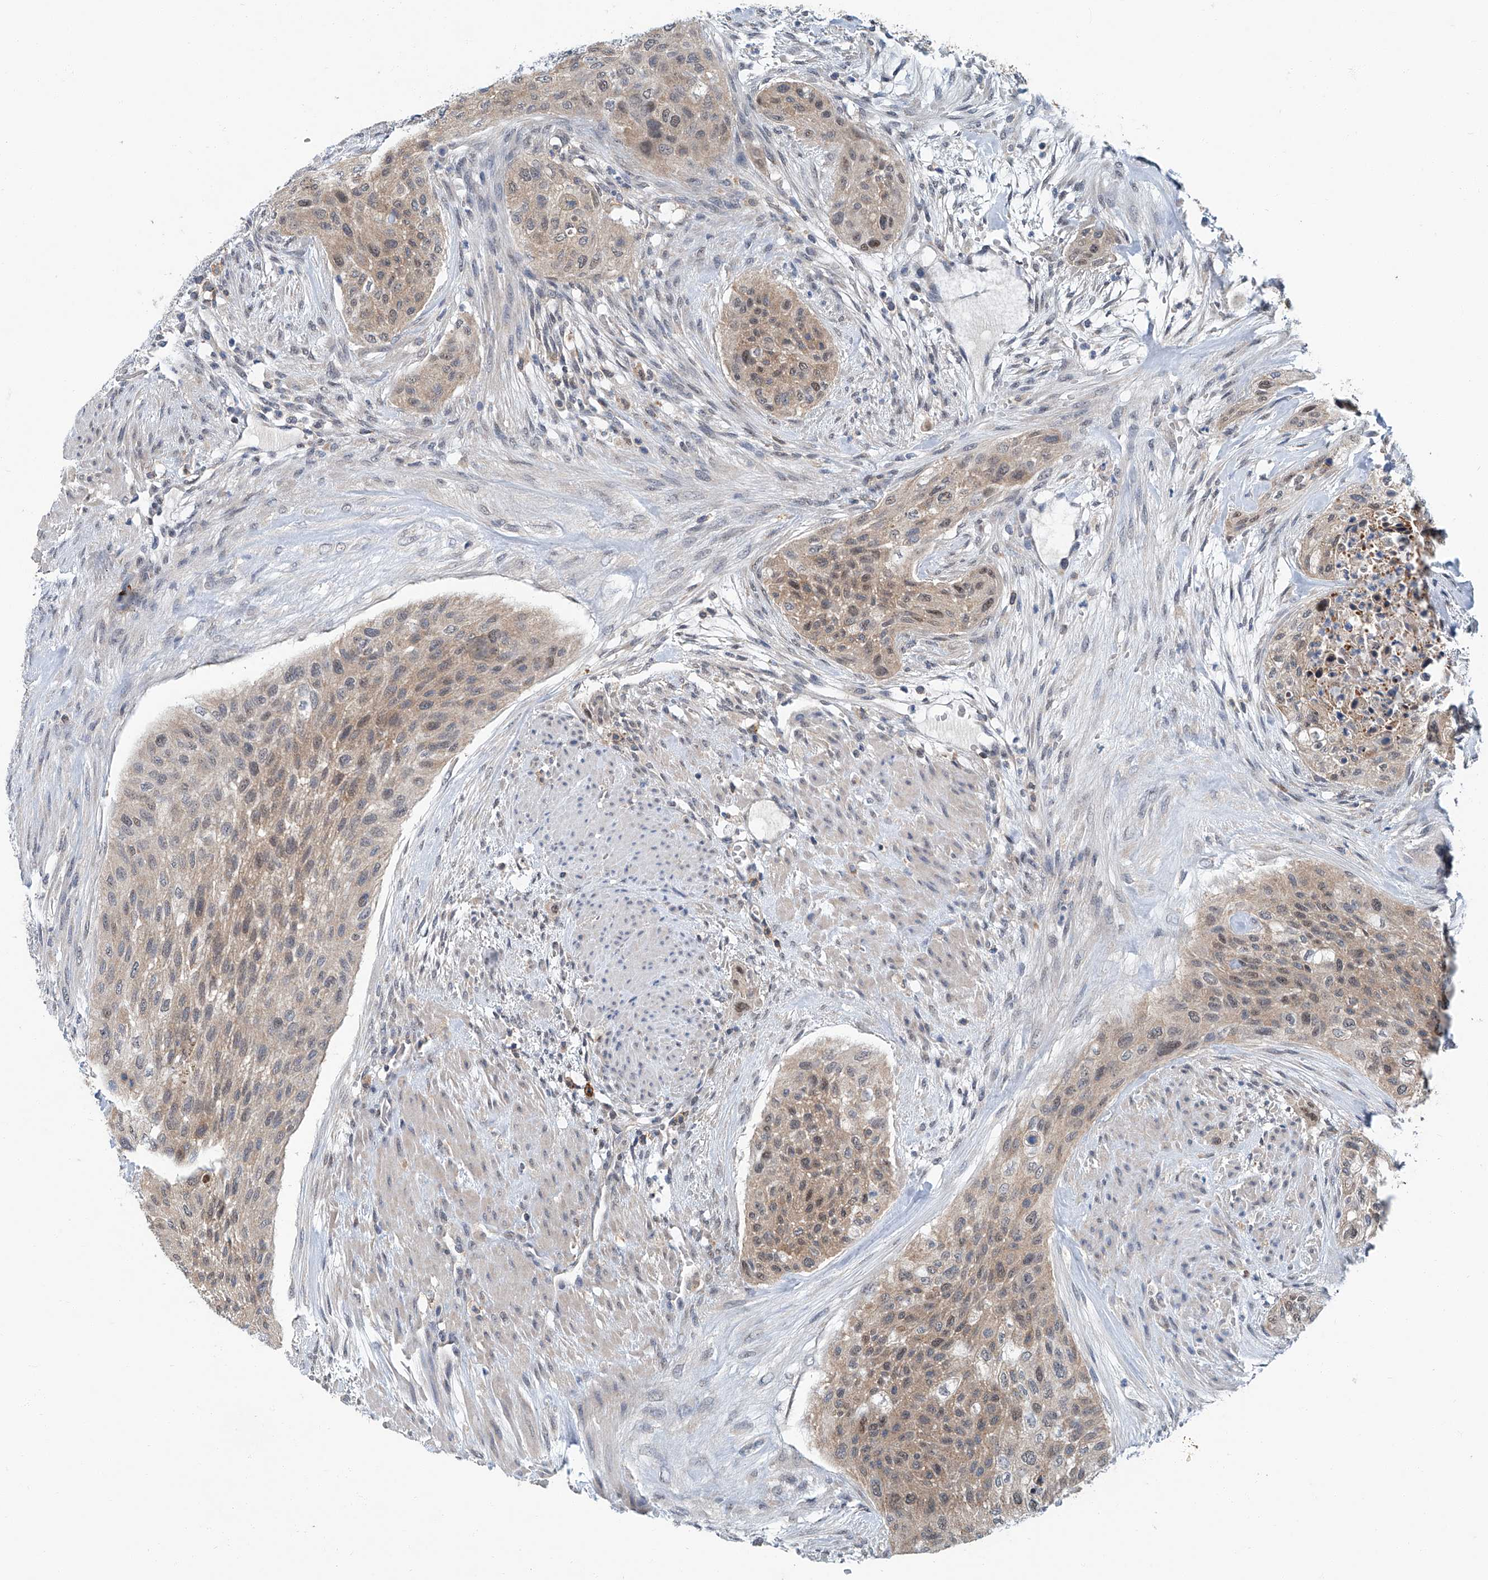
{"staining": {"intensity": "weak", "quantity": "25%-75%", "location": "cytoplasmic/membranous,nuclear"}, "tissue": "urothelial cancer", "cell_type": "Tumor cells", "image_type": "cancer", "snomed": [{"axis": "morphology", "description": "Urothelial carcinoma, High grade"}, {"axis": "topography", "description": "Urinary bladder"}], "caption": "Immunohistochemistry (IHC) of high-grade urothelial carcinoma displays low levels of weak cytoplasmic/membranous and nuclear expression in approximately 25%-75% of tumor cells. (IHC, brightfield microscopy, high magnification).", "gene": "CLK1", "patient": {"sex": "male", "age": 35}}